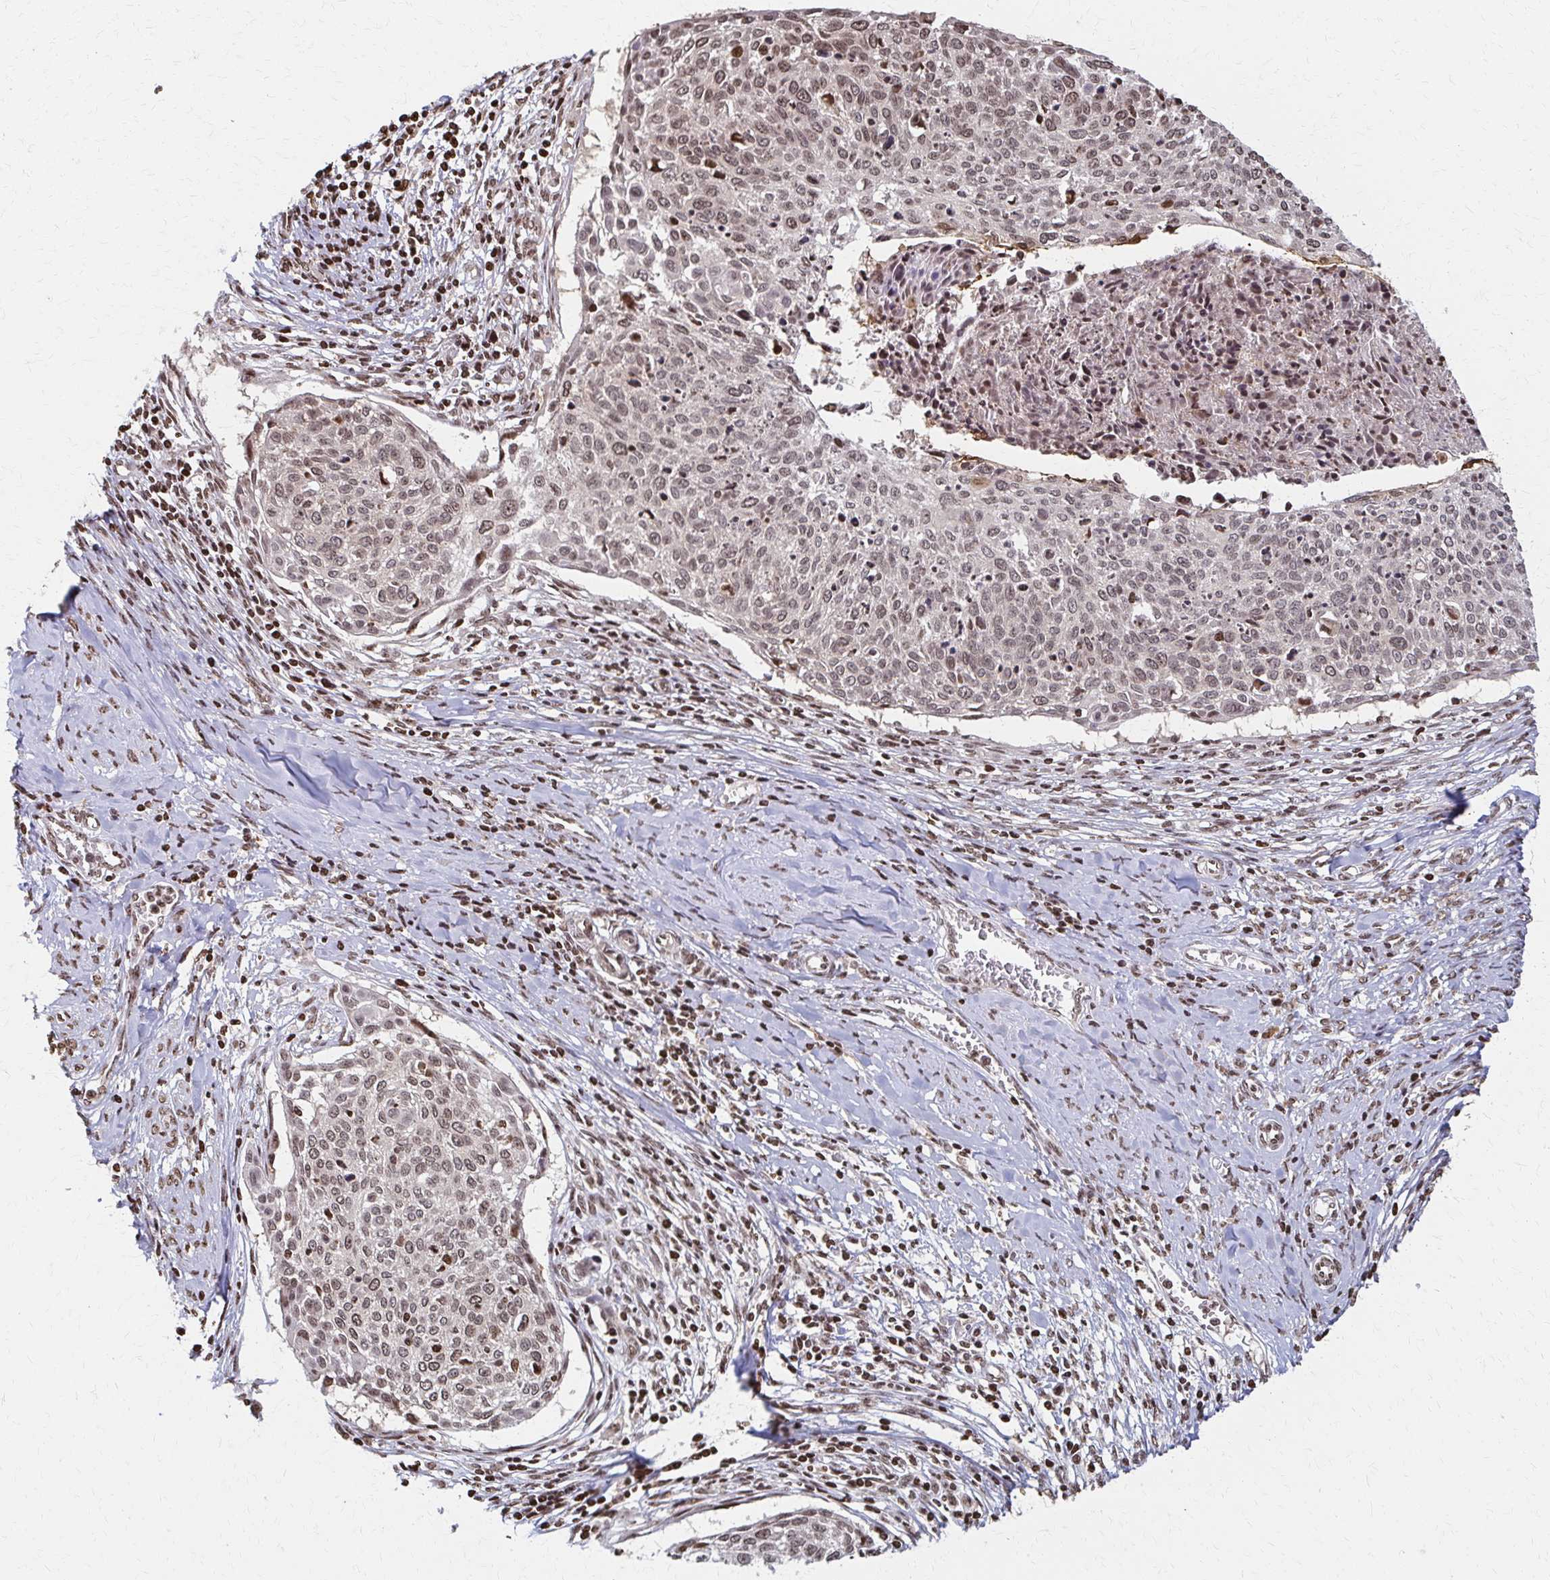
{"staining": {"intensity": "moderate", "quantity": "25%-75%", "location": "cytoplasmic/membranous,nuclear"}, "tissue": "cervical cancer", "cell_type": "Tumor cells", "image_type": "cancer", "snomed": [{"axis": "morphology", "description": "Squamous cell carcinoma, NOS"}, {"axis": "topography", "description": "Cervix"}], "caption": "Cervical squamous cell carcinoma stained with immunohistochemistry (IHC) displays moderate cytoplasmic/membranous and nuclear staining in approximately 25%-75% of tumor cells. (brown staining indicates protein expression, while blue staining denotes nuclei).", "gene": "PSMD7", "patient": {"sex": "female", "age": 49}}